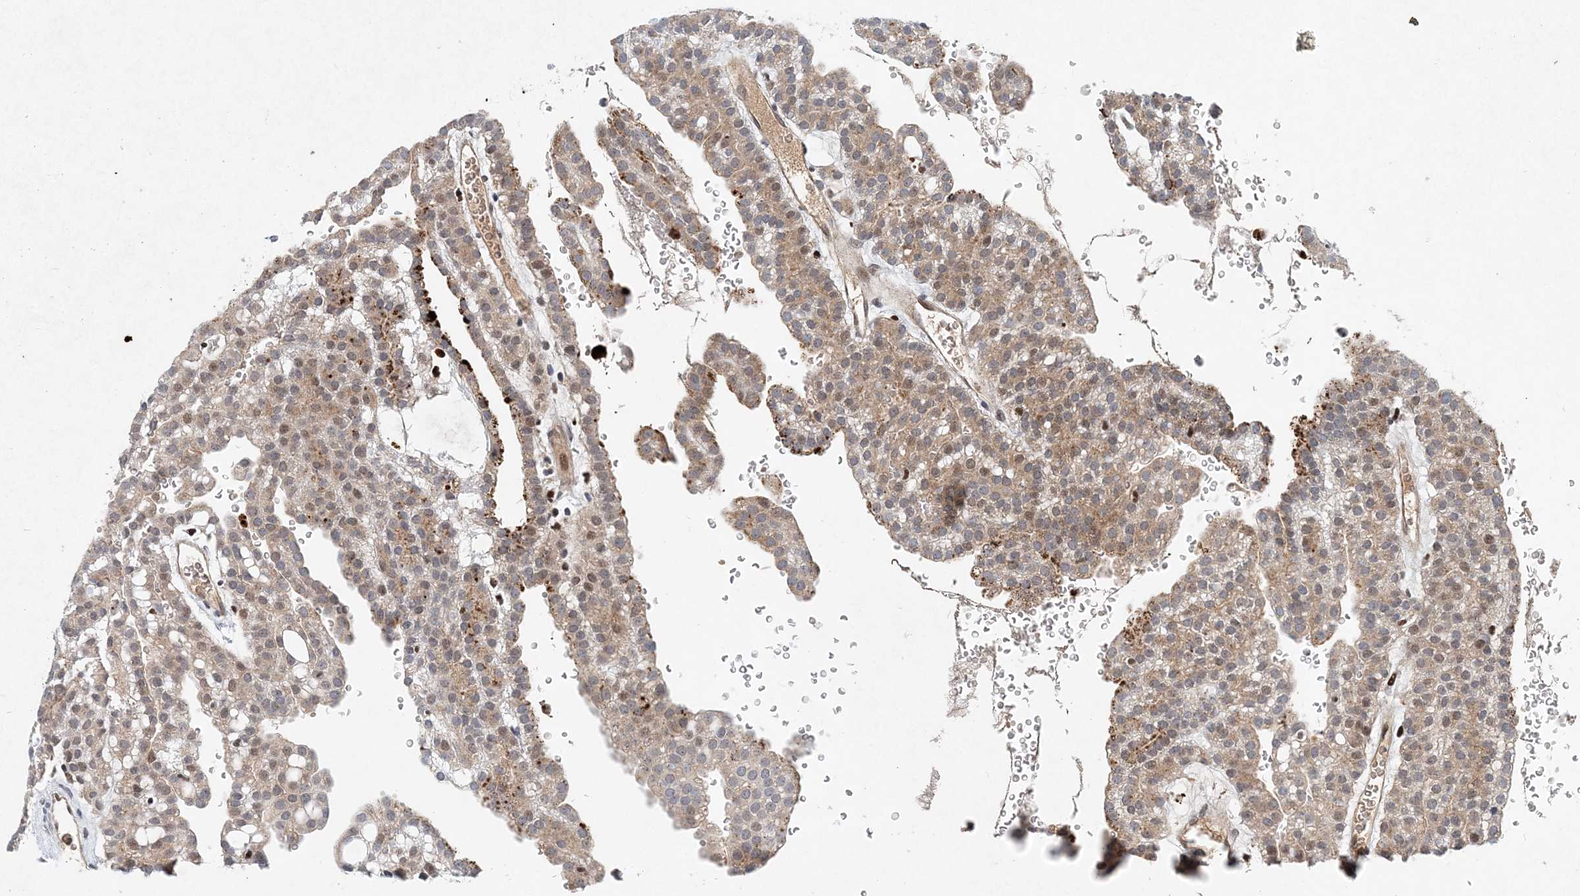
{"staining": {"intensity": "weak", "quantity": ">75%", "location": "cytoplasmic/membranous,nuclear"}, "tissue": "renal cancer", "cell_type": "Tumor cells", "image_type": "cancer", "snomed": [{"axis": "morphology", "description": "Adenocarcinoma, NOS"}, {"axis": "topography", "description": "Kidney"}], "caption": "IHC (DAB (3,3'-diaminobenzidine)) staining of human renal cancer (adenocarcinoma) exhibits weak cytoplasmic/membranous and nuclear protein expression in approximately >75% of tumor cells. (Brightfield microscopy of DAB IHC at high magnification).", "gene": "KPNA4", "patient": {"sex": "male", "age": 63}}